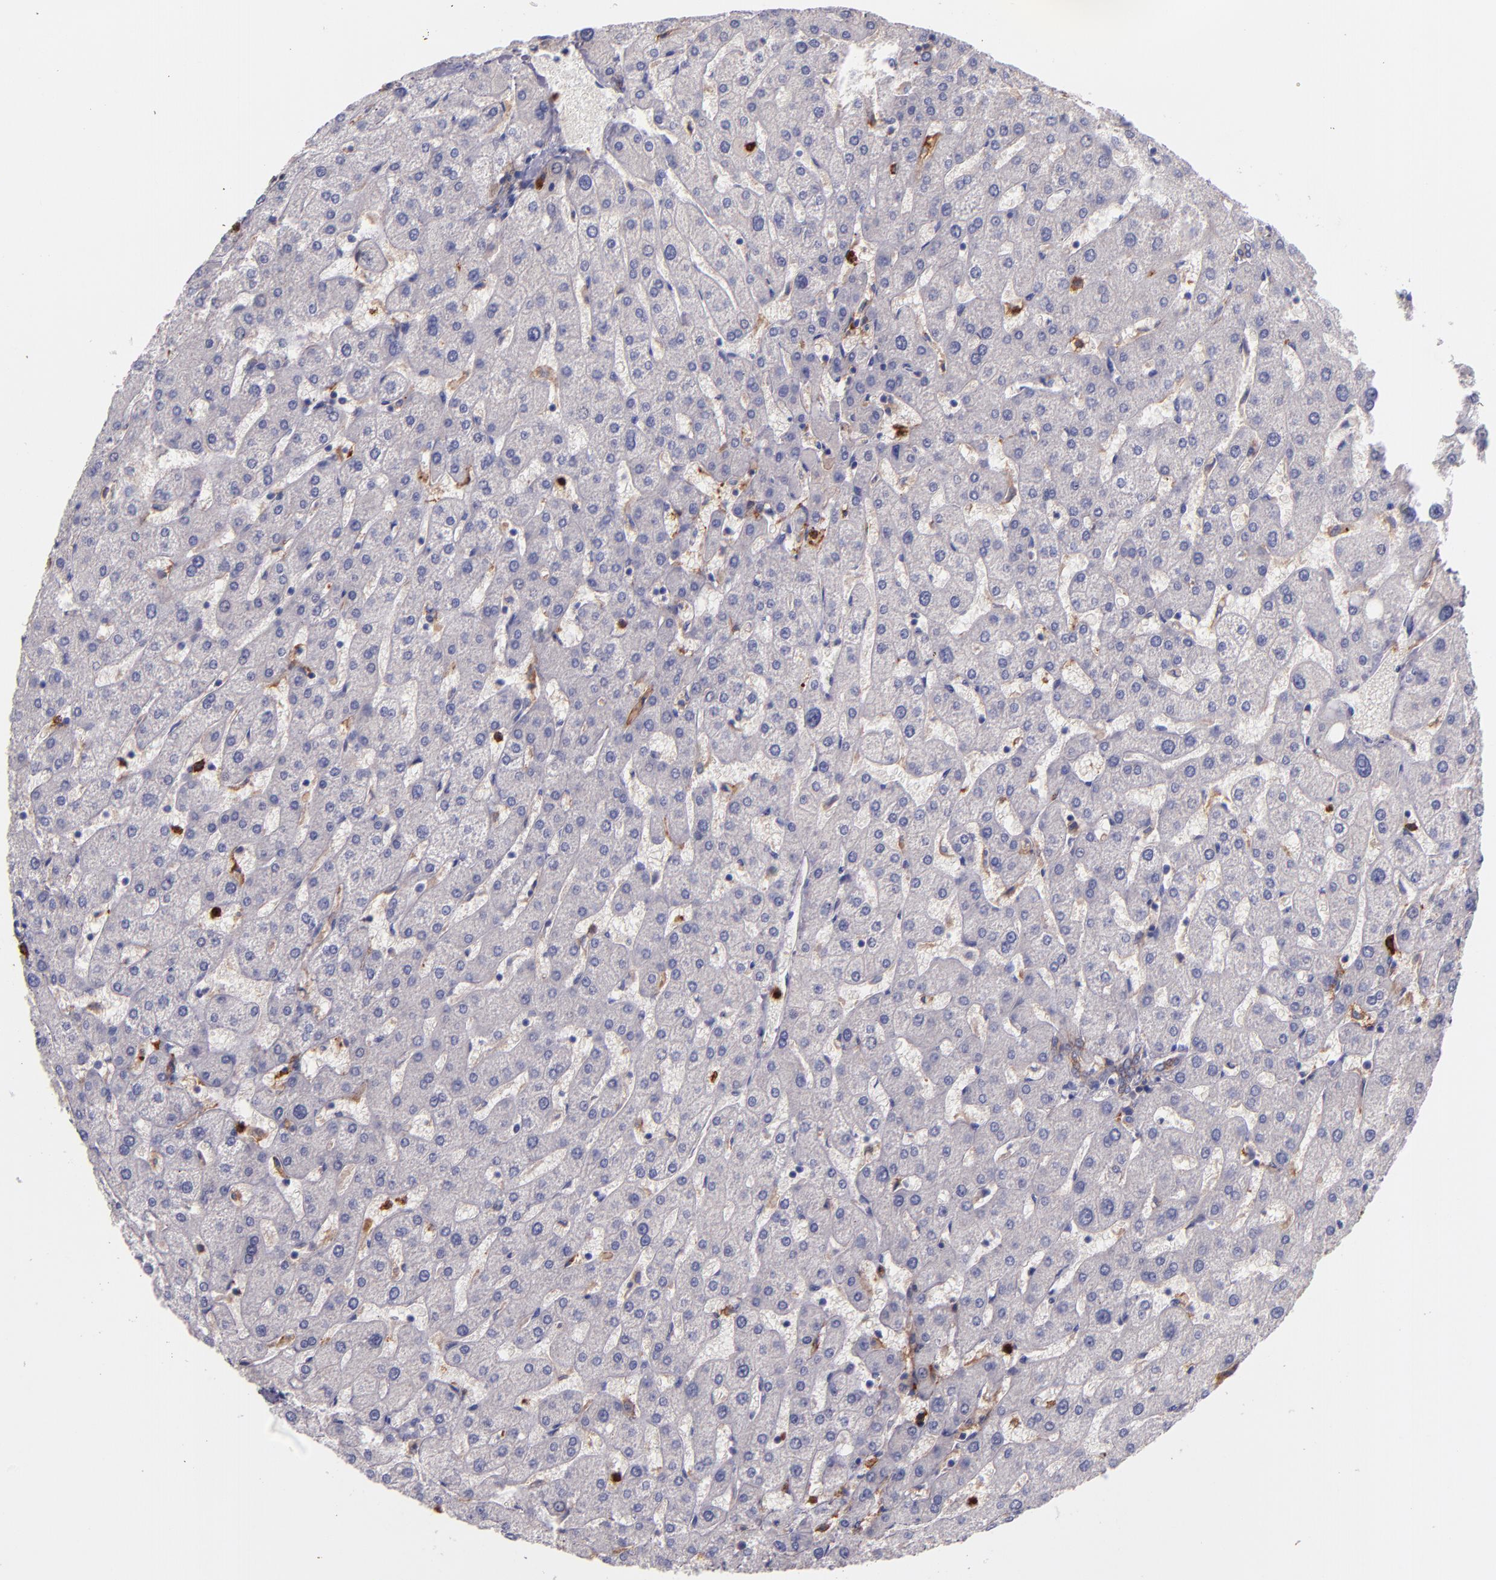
{"staining": {"intensity": "negative", "quantity": "none", "location": "none"}, "tissue": "liver", "cell_type": "Hepatocytes", "image_type": "normal", "snomed": [{"axis": "morphology", "description": "Normal tissue, NOS"}, {"axis": "topography", "description": "Liver"}], "caption": "Hepatocytes show no significant expression in normal liver. The staining is performed using DAB (3,3'-diaminobenzidine) brown chromogen with nuclei counter-stained in using hematoxylin.", "gene": "C5AR1", "patient": {"sex": "male", "age": 67}}